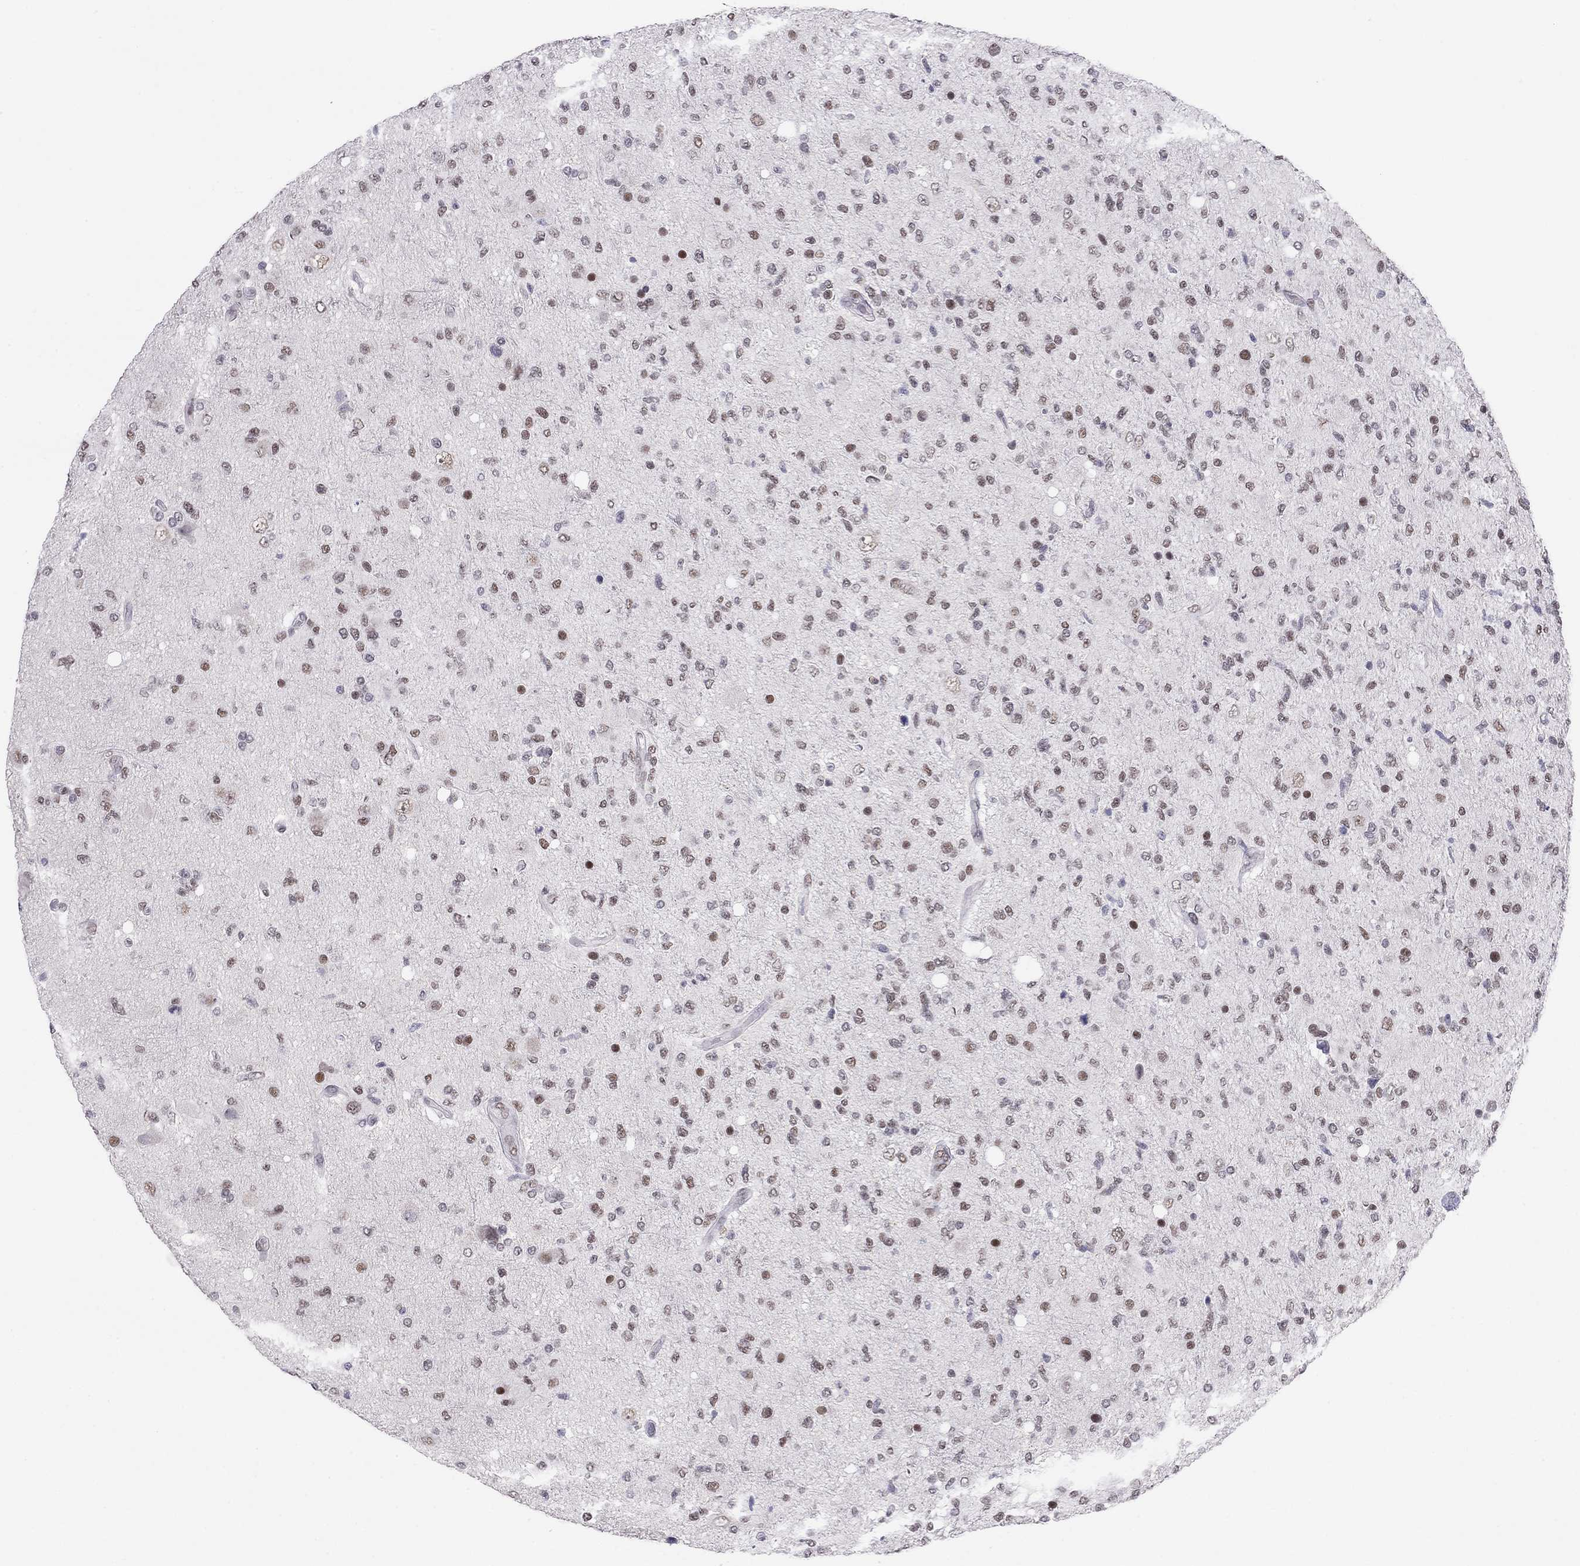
{"staining": {"intensity": "moderate", "quantity": "25%-75%", "location": "nuclear"}, "tissue": "glioma", "cell_type": "Tumor cells", "image_type": "cancer", "snomed": [{"axis": "morphology", "description": "Glioma, malignant, High grade"}, {"axis": "topography", "description": "Cerebral cortex"}], "caption": "An immunohistochemistry histopathology image of neoplastic tissue is shown. Protein staining in brown highlights moderate nuclear positivity in glioma within tumor cells.", "gene": "DOT1L", "patient": {"sex": "male", "age": 70}}